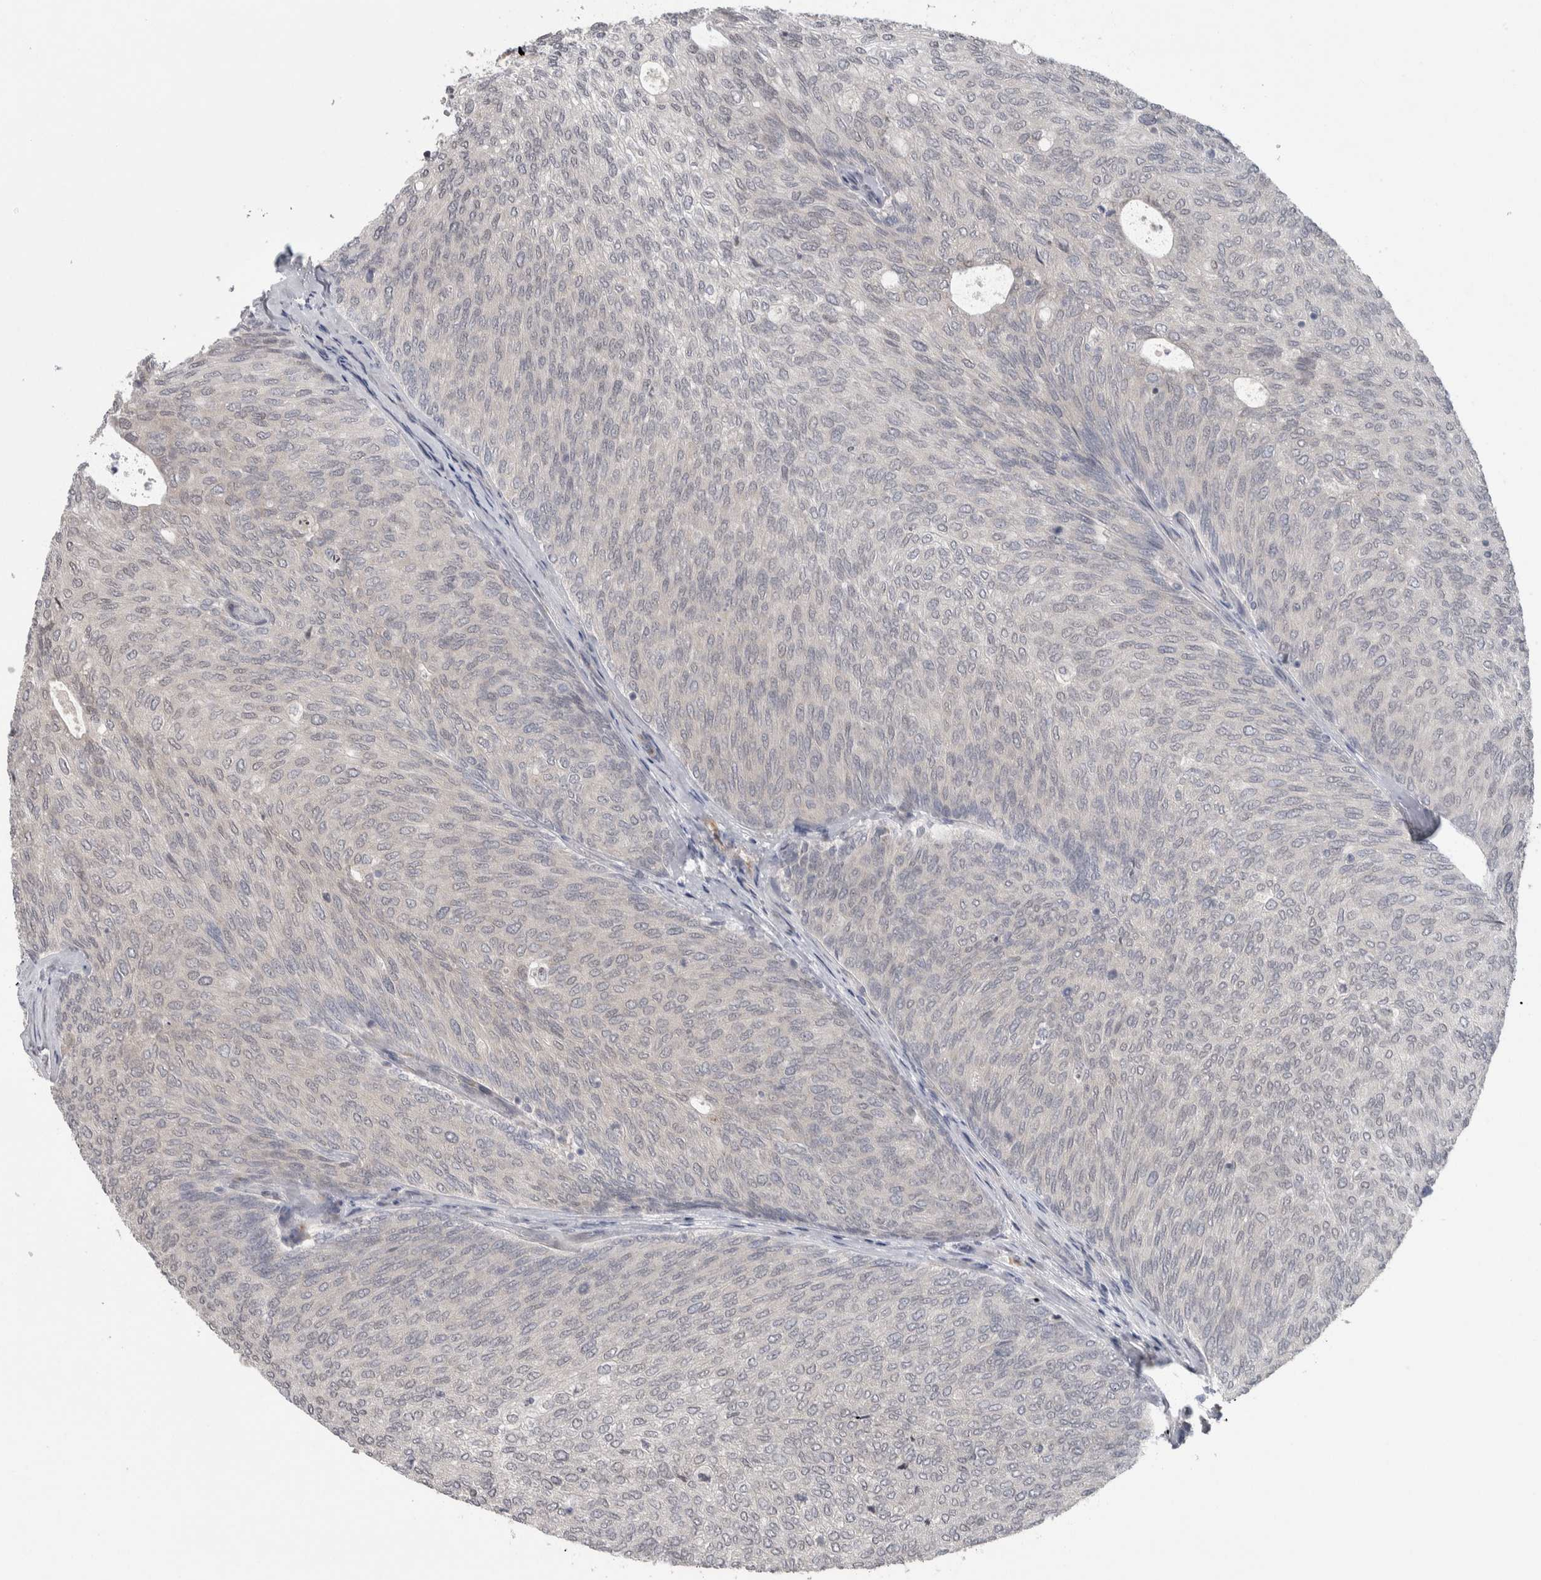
{"staining": {"intensity": "negative", "quantity": "none", "location": "none"}, "tissue": "urothelial cancer", "cell_type": "Tumor cells", "image_type": "cancer", "snomed": [{"axis": "morphology", "description": "Urothelial carcinoma, Low grade"}, {"axis": "topography", "description": "Urinary bladder"}], "caption": "A micrograph of urothelial cancer stained for a protein exhibits no brown staining in tumor cells.", "gene": "CUL2", "patient": {"sex": "female", "age": 79}}